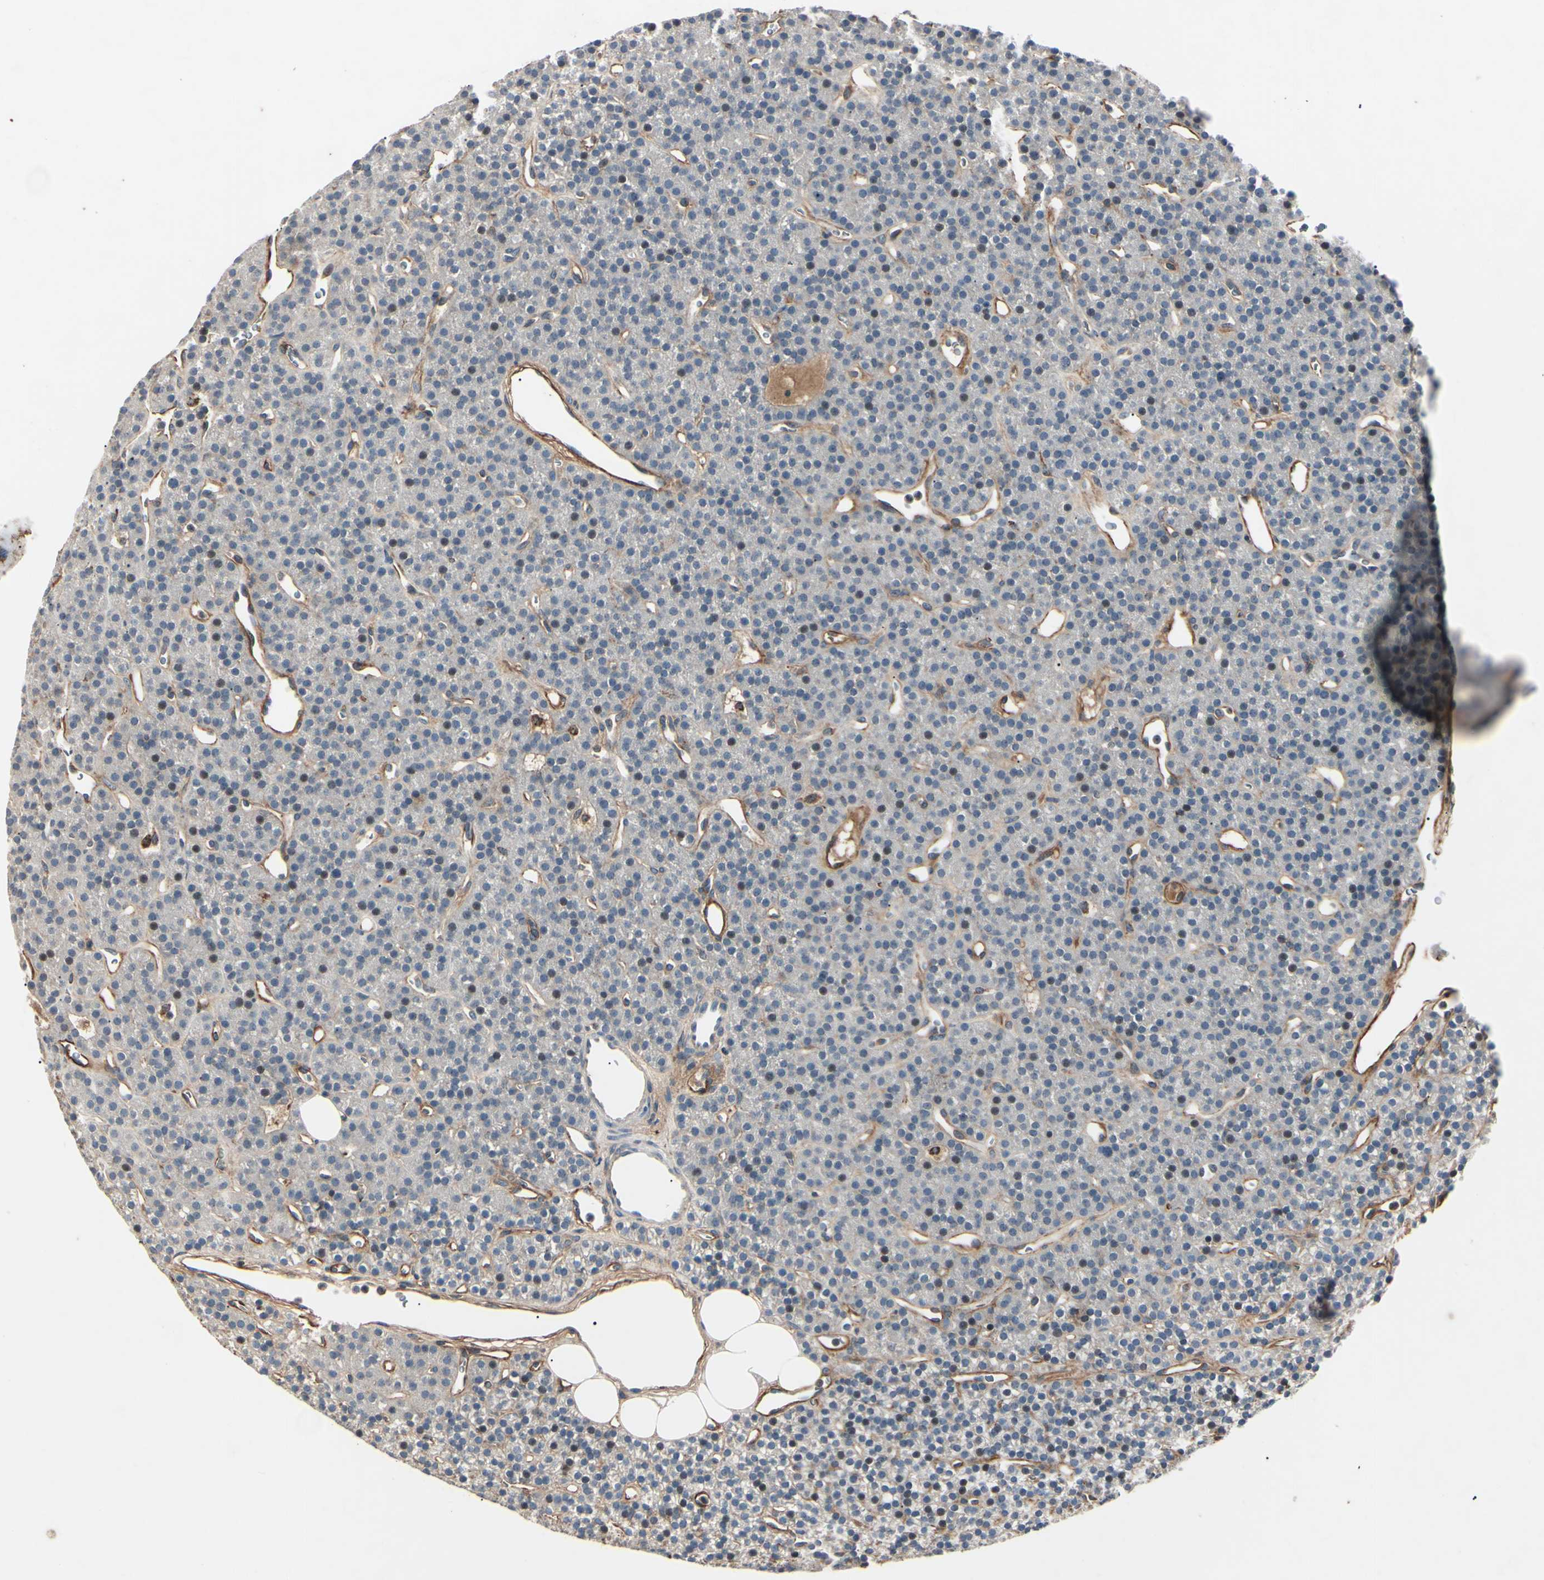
{"staining": {"intensity": "negative", "quantity": "none", "location": "none"}, "tissue": "parathyroid gland", "cell_type": "Glandular cells", "image_type": "normal", "snomed": [{"axis": "morphology", "description": "Normal tissue, NOS"}, {"axis": "morphology", "description": "Hyperplasia, NOS"}, {"axis": "topography", "description": "Parathyroid gland"}], "caption": "This is a histopathology image of immunohistochemistry staining of benign parathyroid gland, which shows no expression in glandular cells. The staining is performed using DAB brown chromogen with nuclei counter-stained in using hematoxylin.", "gene": "AEBP1", "patient": {"sex": "male", "age": 44}}